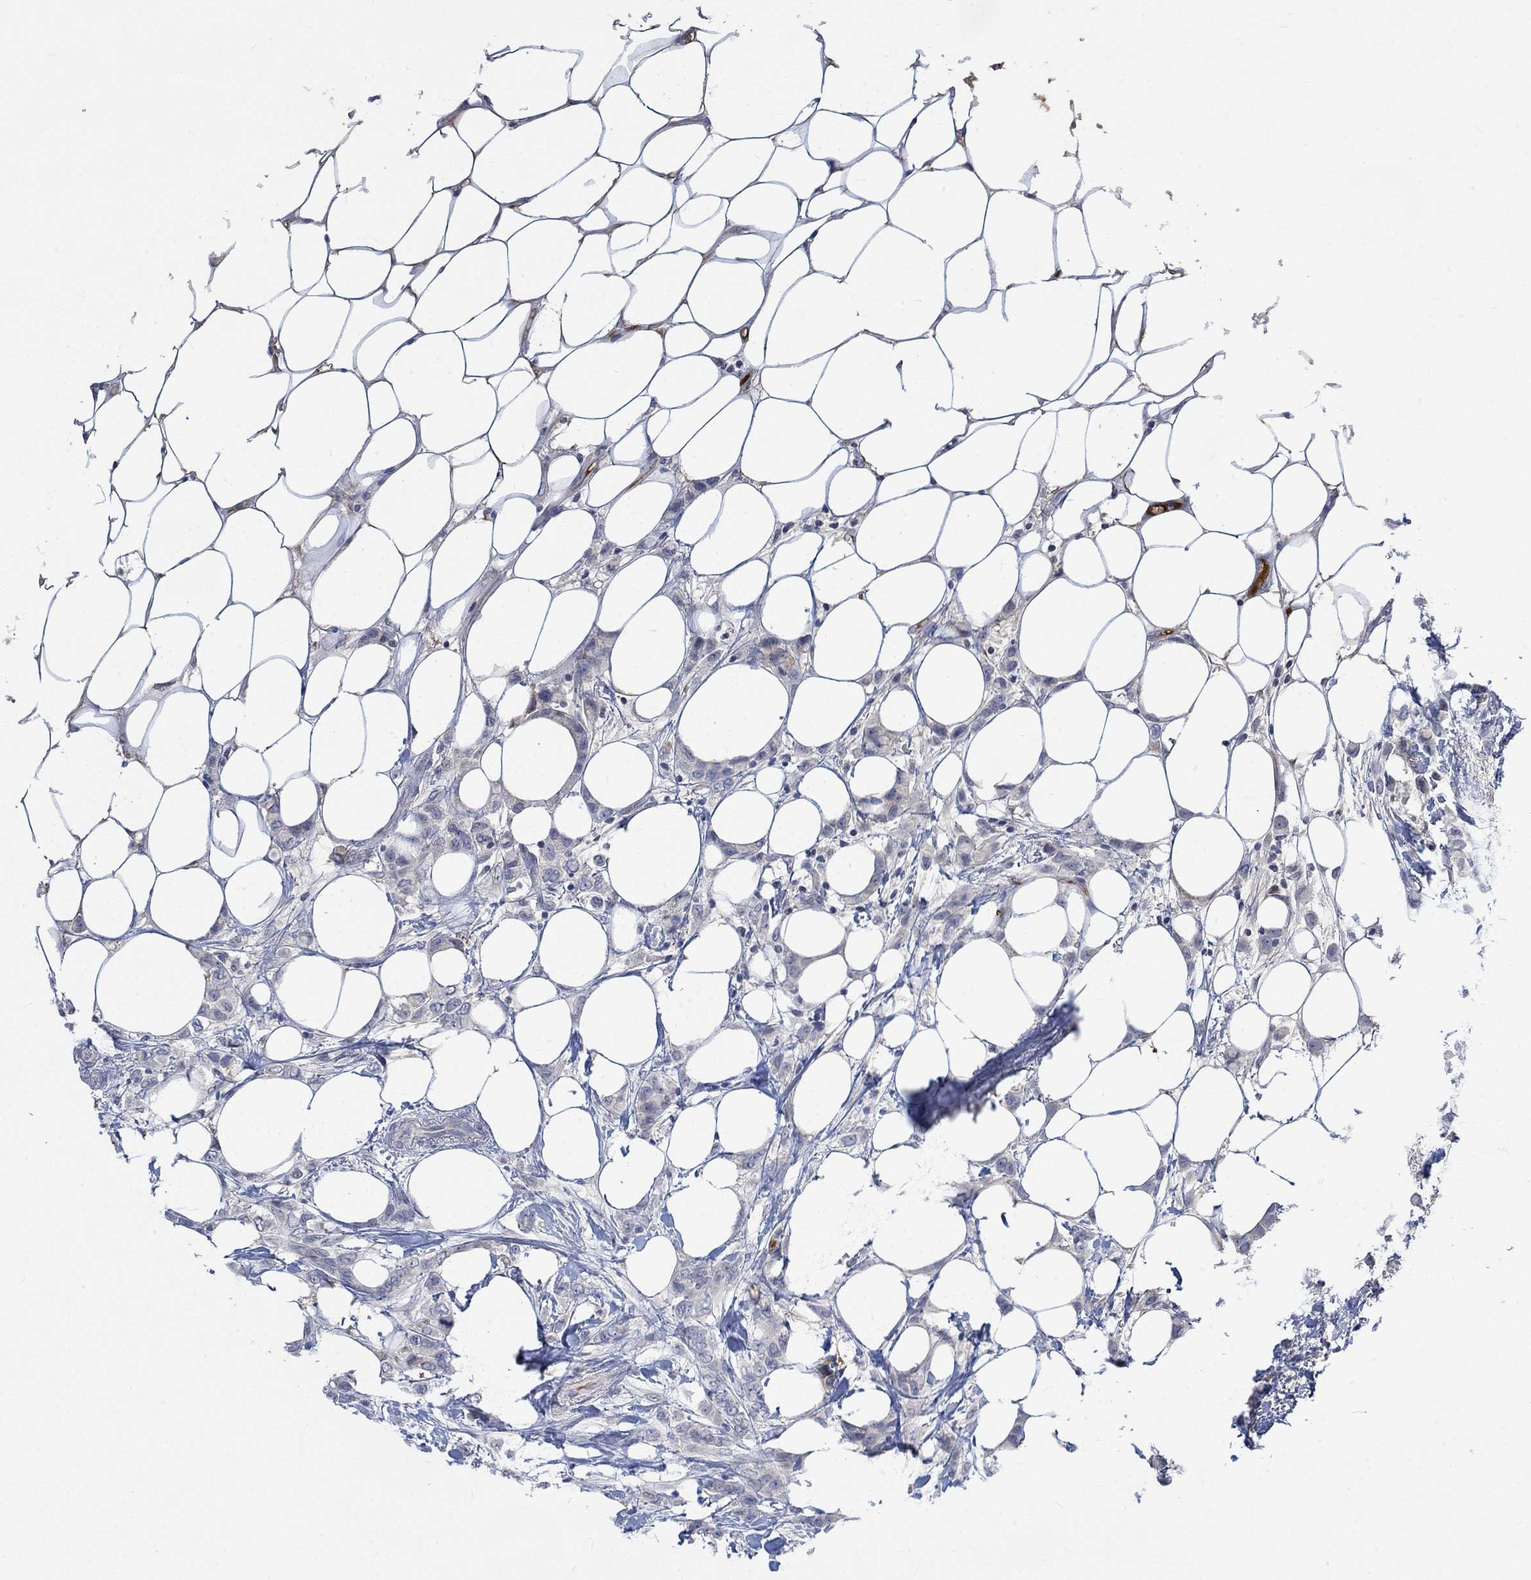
{"staining": {"intensity": "negative", "quantity": "none", "location": "none"}, "tissue": "breast cancer", "cell_type": "Tumor cells", "image_type": "cancer", "snomed": [{"axis": "morphology", "description": "Lobular carcinoma"}, {"axis": "topography", "description": "Breast"}], "caption": "There is no significant positivity in tumor cells of breast cancer (lobular carcinoma). (IHC, brightfield microscopy, high magnification).", "gene": "MSTN", "patient": {"sex": "female", "age": 66}}